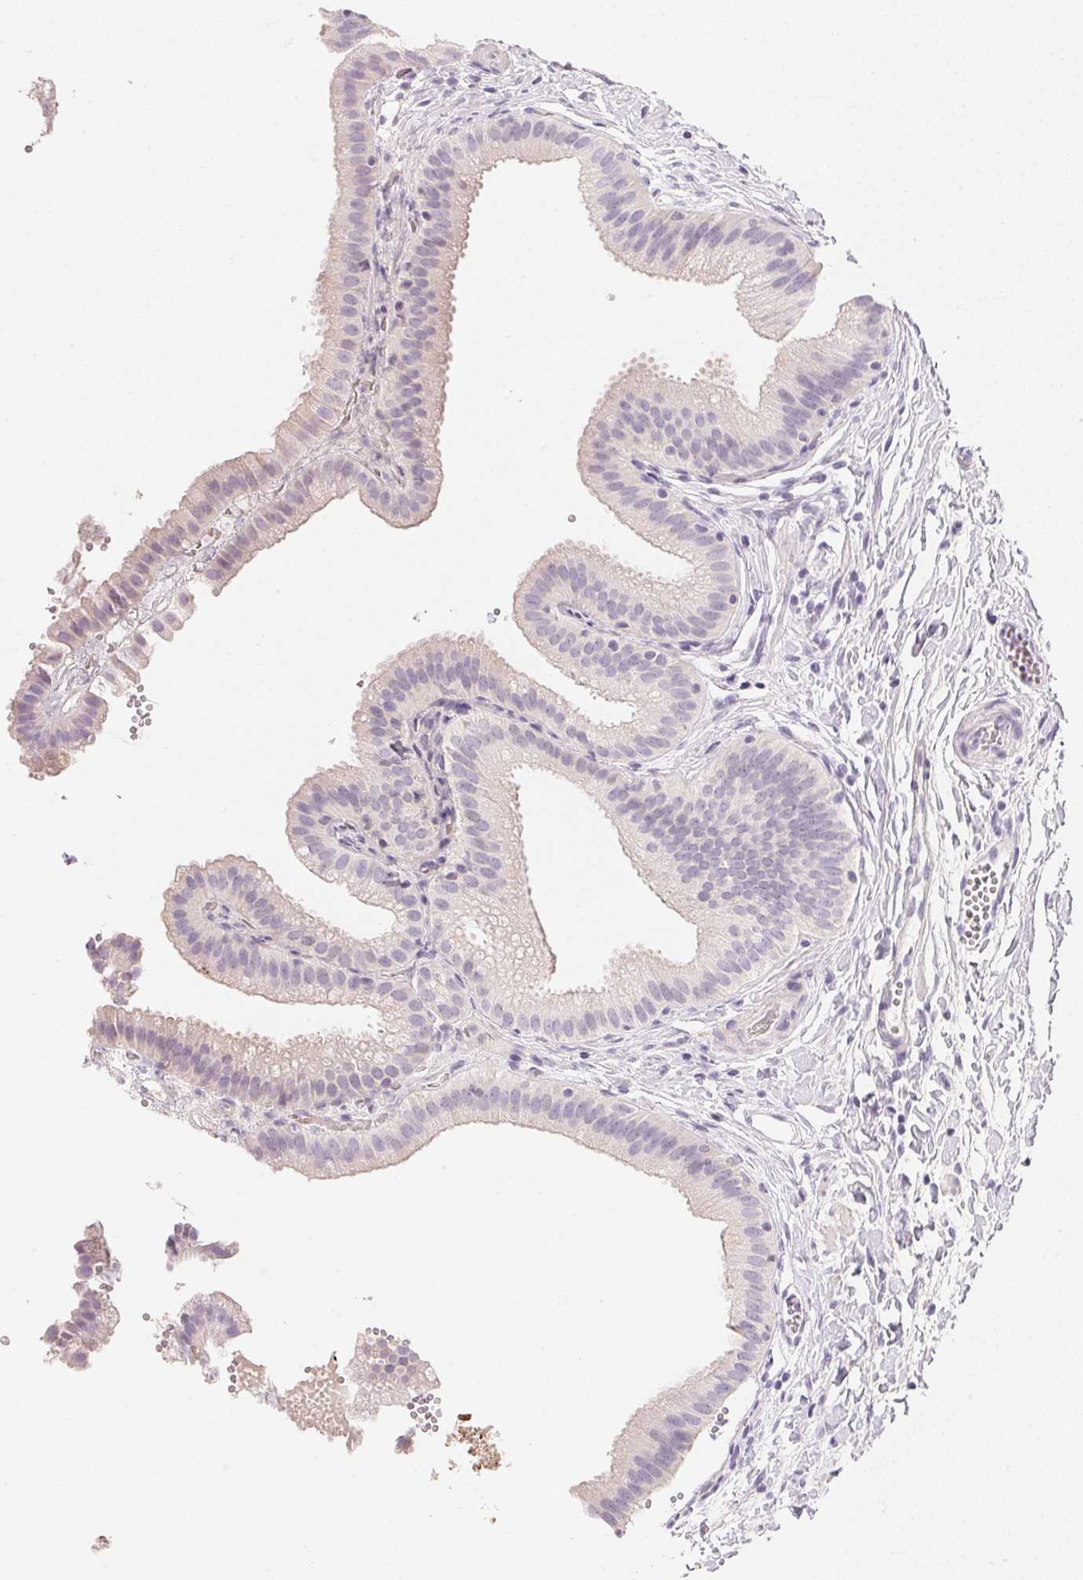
{"staining": {"intensity": "negative", "quantity": "none", "location": "none"}, "tissue": "gallbladder", "cell_type": "Glandular cells", "image_type": "normal", "snomed": [{"axis": "morphology", "description": "Normal tissue, NOS"}, {"axis": "topography", "description": "Gallbladder"}], "caption": "DAB (3,3'-diaminobenzidine) immunohistochemical staining of normal human gallbladder exhibits no significant positivity in glandular cells.", "gene": "ACP3", "patient": {"sex": "female", "age": 63}}